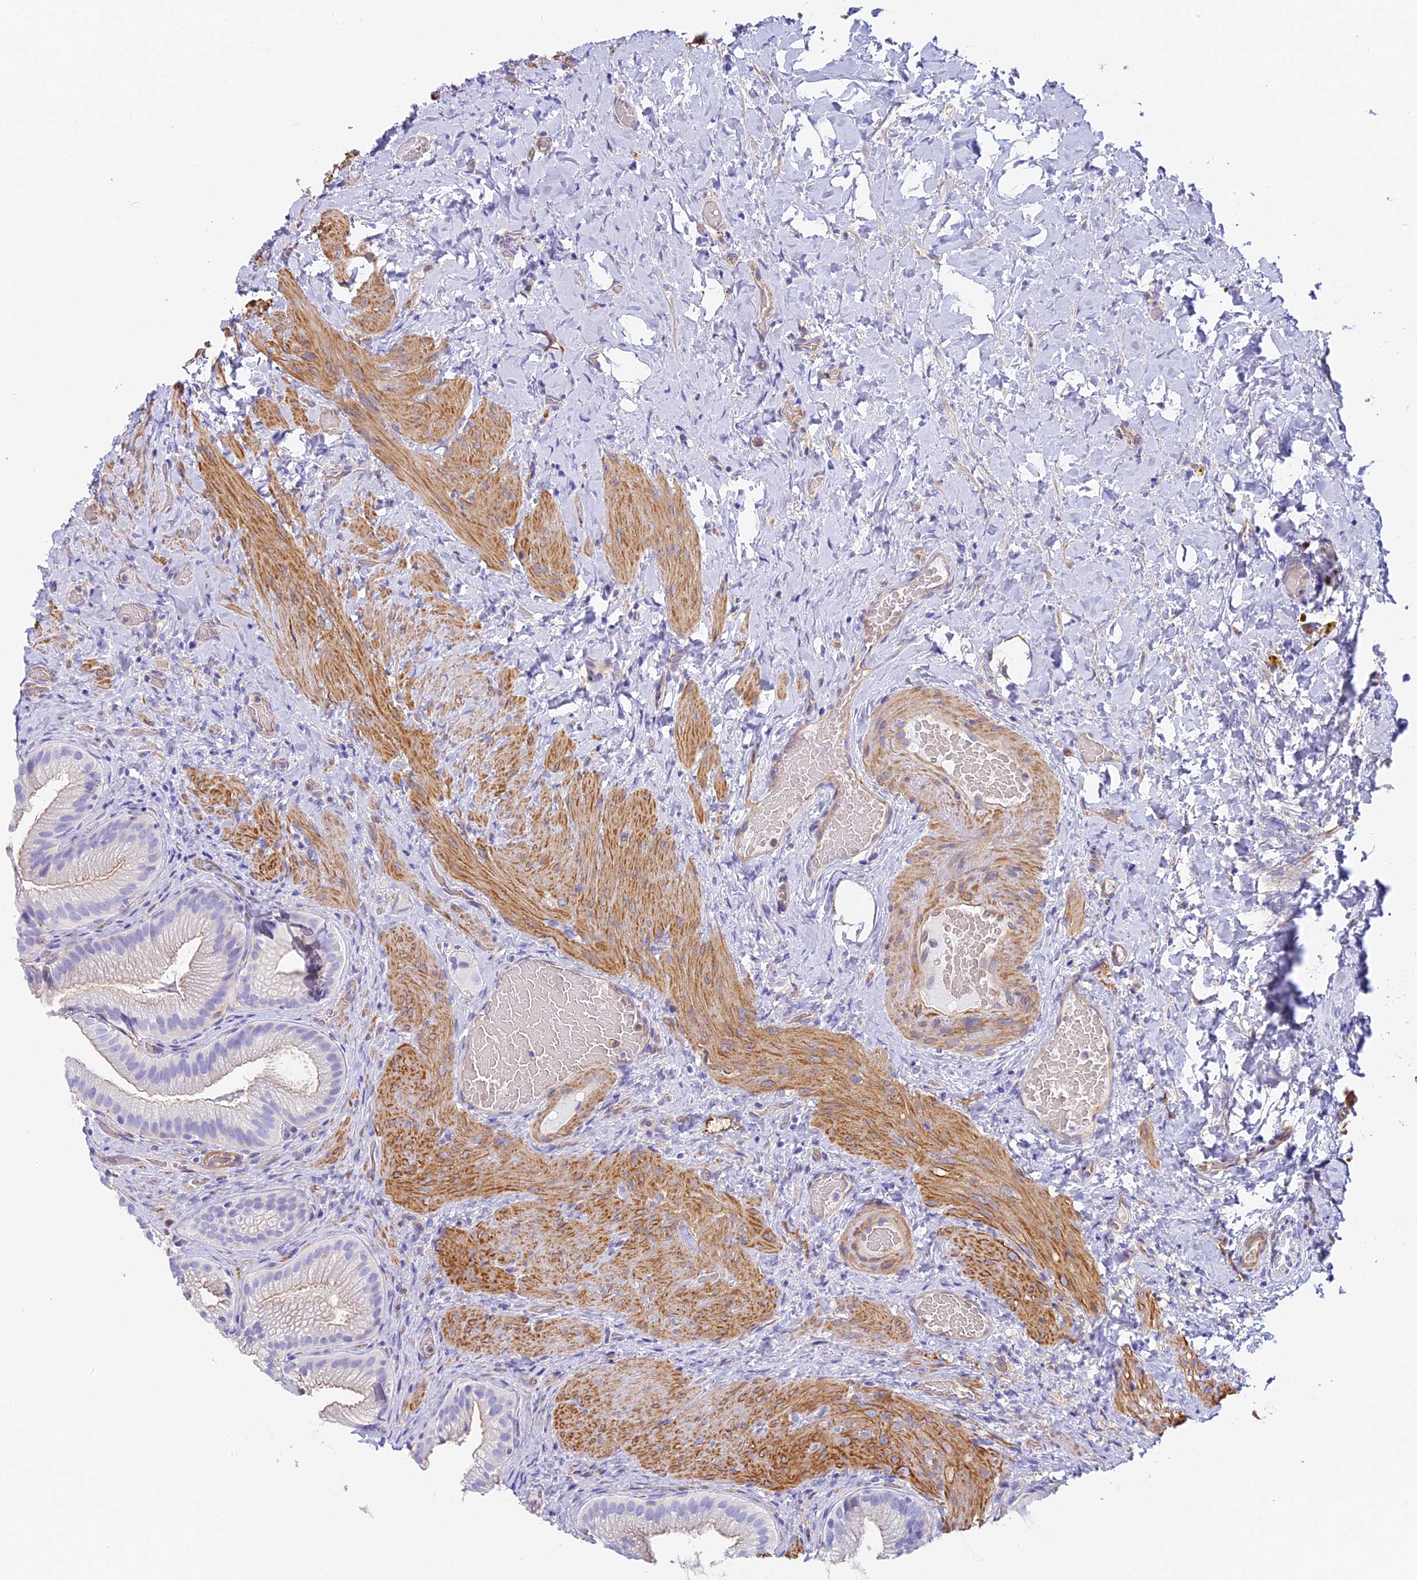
{"staining": {"intensity": "negative", "quantity": "none", "location": "none"}, "tissue": "gallbladder", "cell_type": "Glandular cells", "image_type": "normal", "snomed": [{"axis": "morphology", "description": "Normal tissue, NOS"}, {"axis": "morphology", "description": "Inflammation, NOS"}, {"axis": "topography", "description": "Gallbladder"}], "caption": "This image is of benign gallbladder stained with immunohistochemistry to label a protein in brown with the nuclei are counter-stained blue. There is no staining in glandular cells. (Brightfield microscopy of DAB (3,3'-diaminobenzidine) IHC at high magnification).", "gene": "HOMER3", "patient": {"sex": "male", "age": 51}}